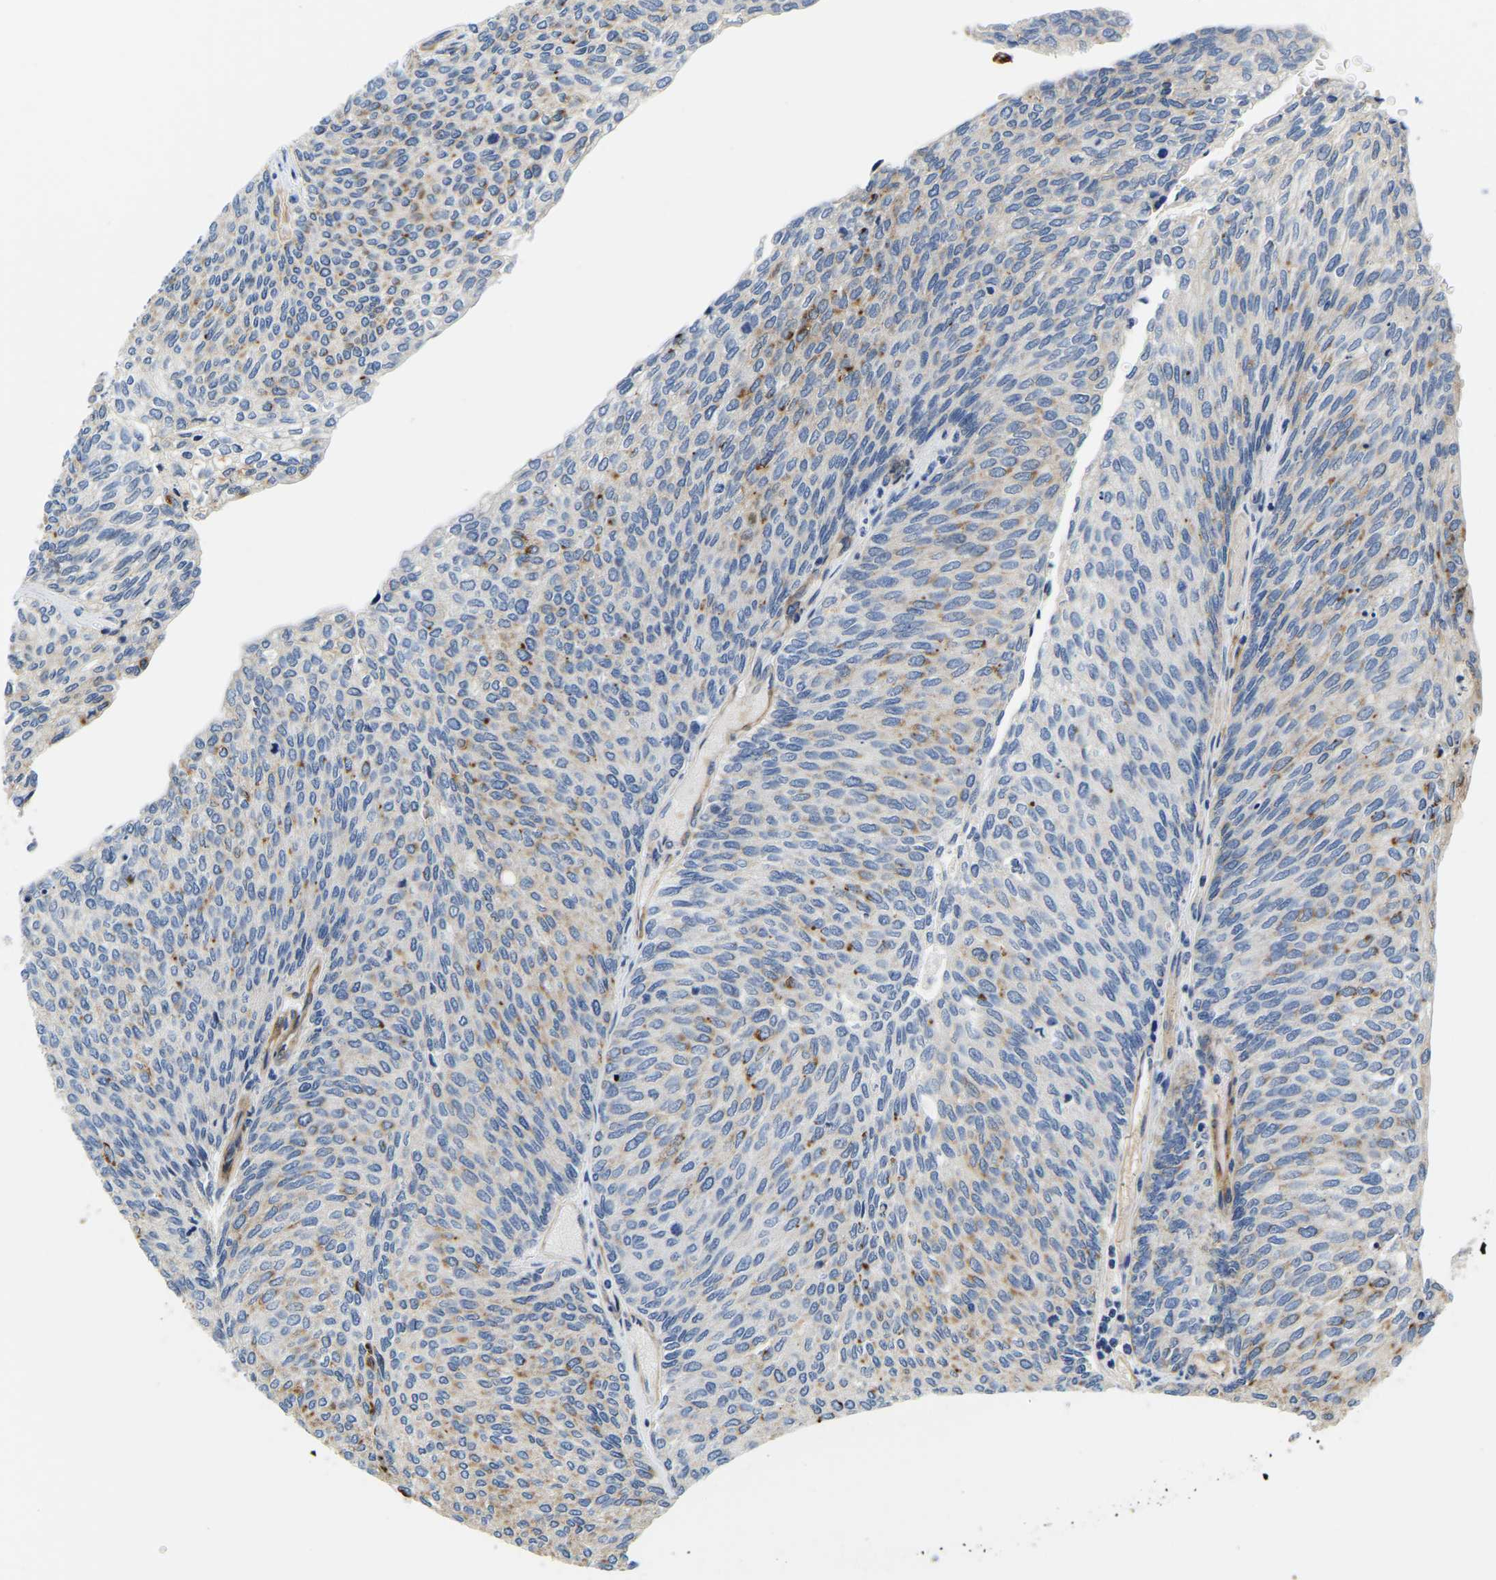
{"staining": {"intensity": "moderate", "quantity": "<25%", "location": "cytoplasmic/membranous"}, "tissue": "urothelial cancer", "cell_type": "Tumor cells", "image_type": "cancer", "snomed": [{"axis": "morphology", "description": "Urothelial carcinoma, Low grade"}, {"axis": "topography", "description": "Urinary bladder"}], "caption": "Urothelial carcinoma (low-grade) tissue demonstrates moderate cytoplasmic/membranous expression in about <25% of tumor cells", "gene": "LIAS", "patient": {"sex": "female", "age": 79}}